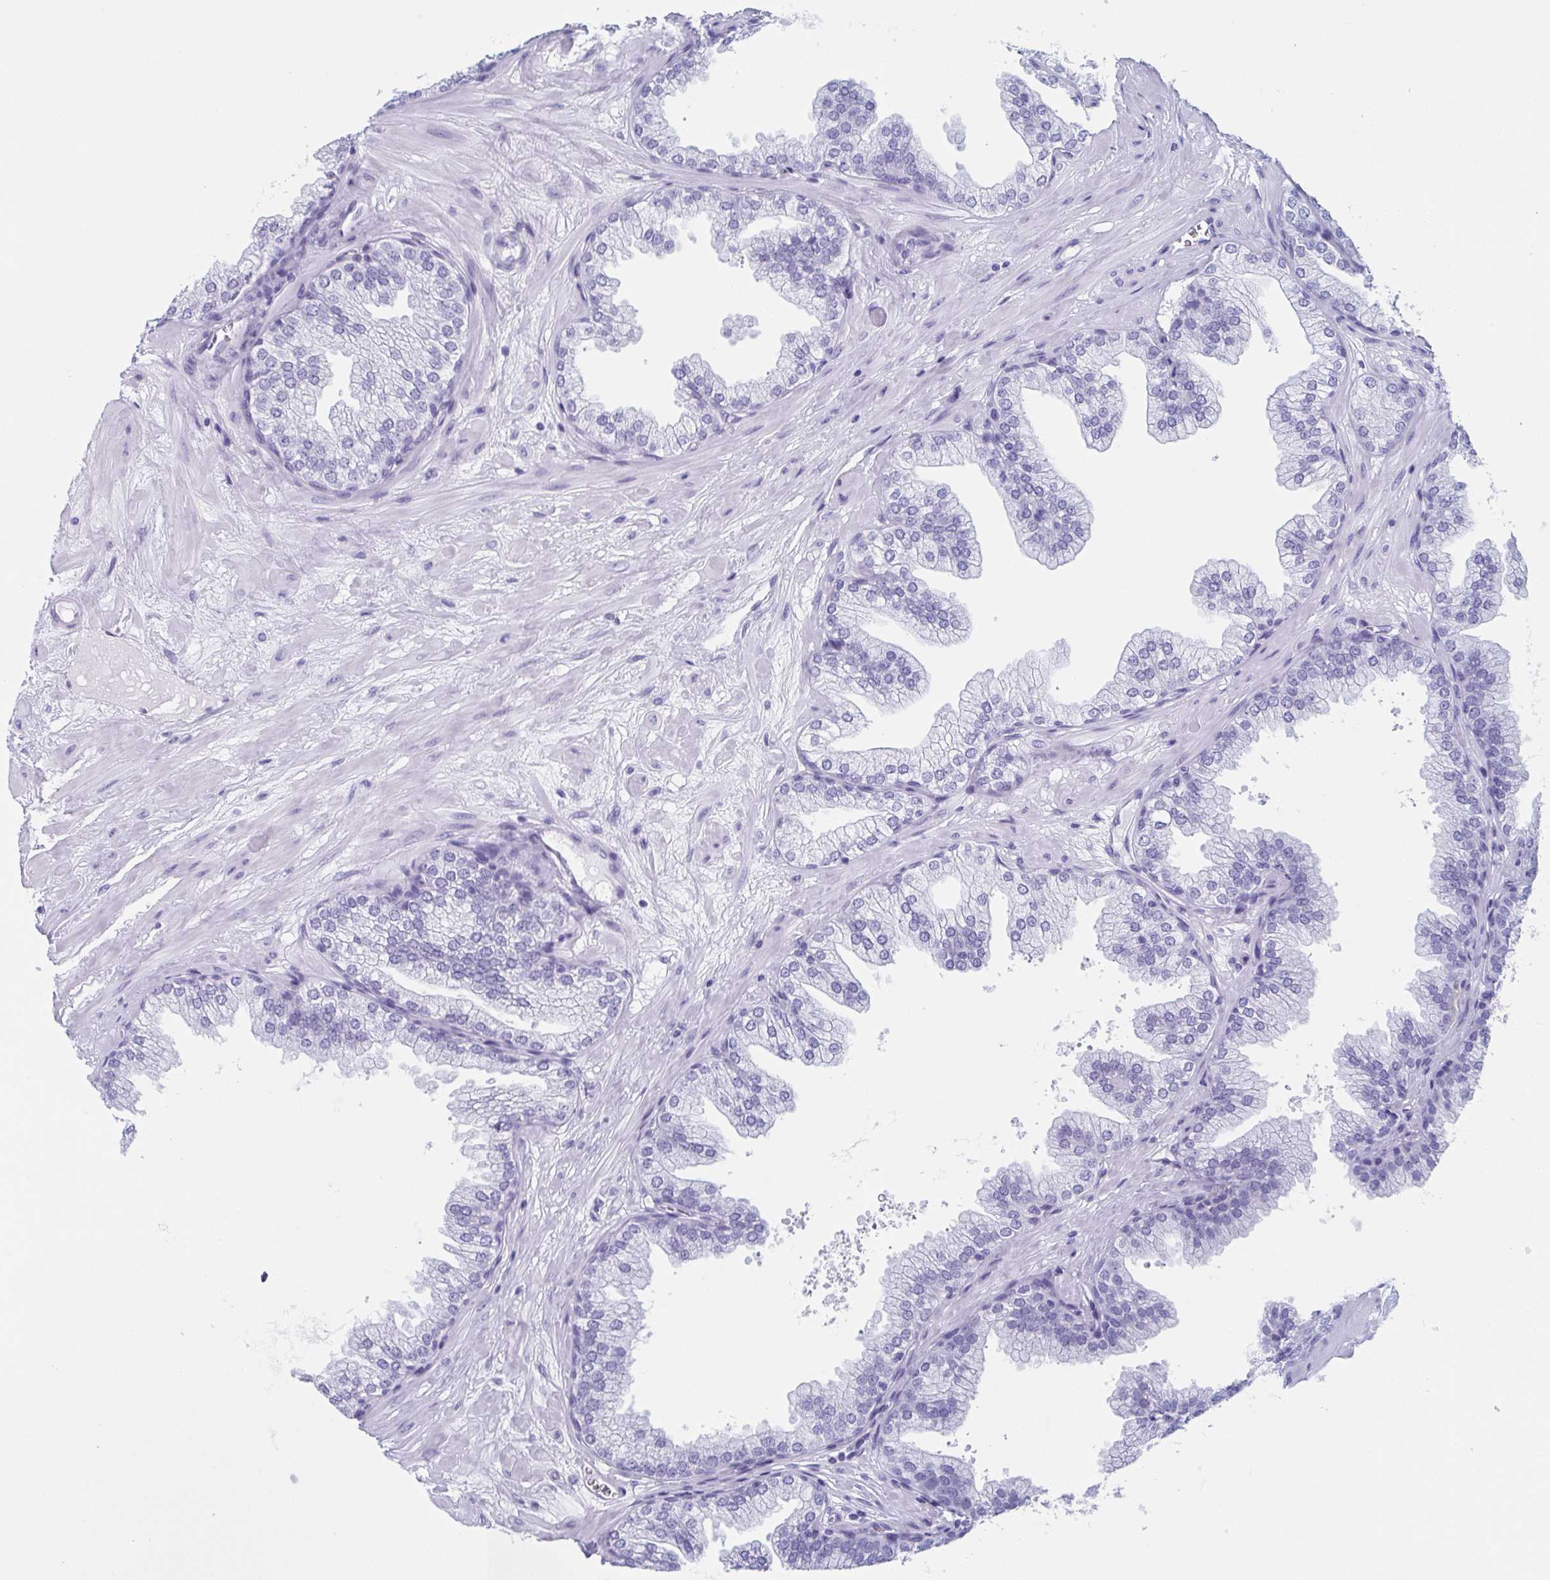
{"staining": {"intensity": "negative", "quantity": "none", "location": "none"}, "tissue": "prostate", "cell_type": "Glandular cells", "image_type": "normal", "snomed": [{"axis": "morphology", "description": "Normal tissue, NOS"}, {"axis": "topography", "description": "Prostate"}], "caption": "Immunohistochemistry (IHC) of benign human prostate reveals no expression in glandular cells. Nuclei are stained in blue.", "gene": "LYRM2", "patient": {"sex": "male", "age": 37}}